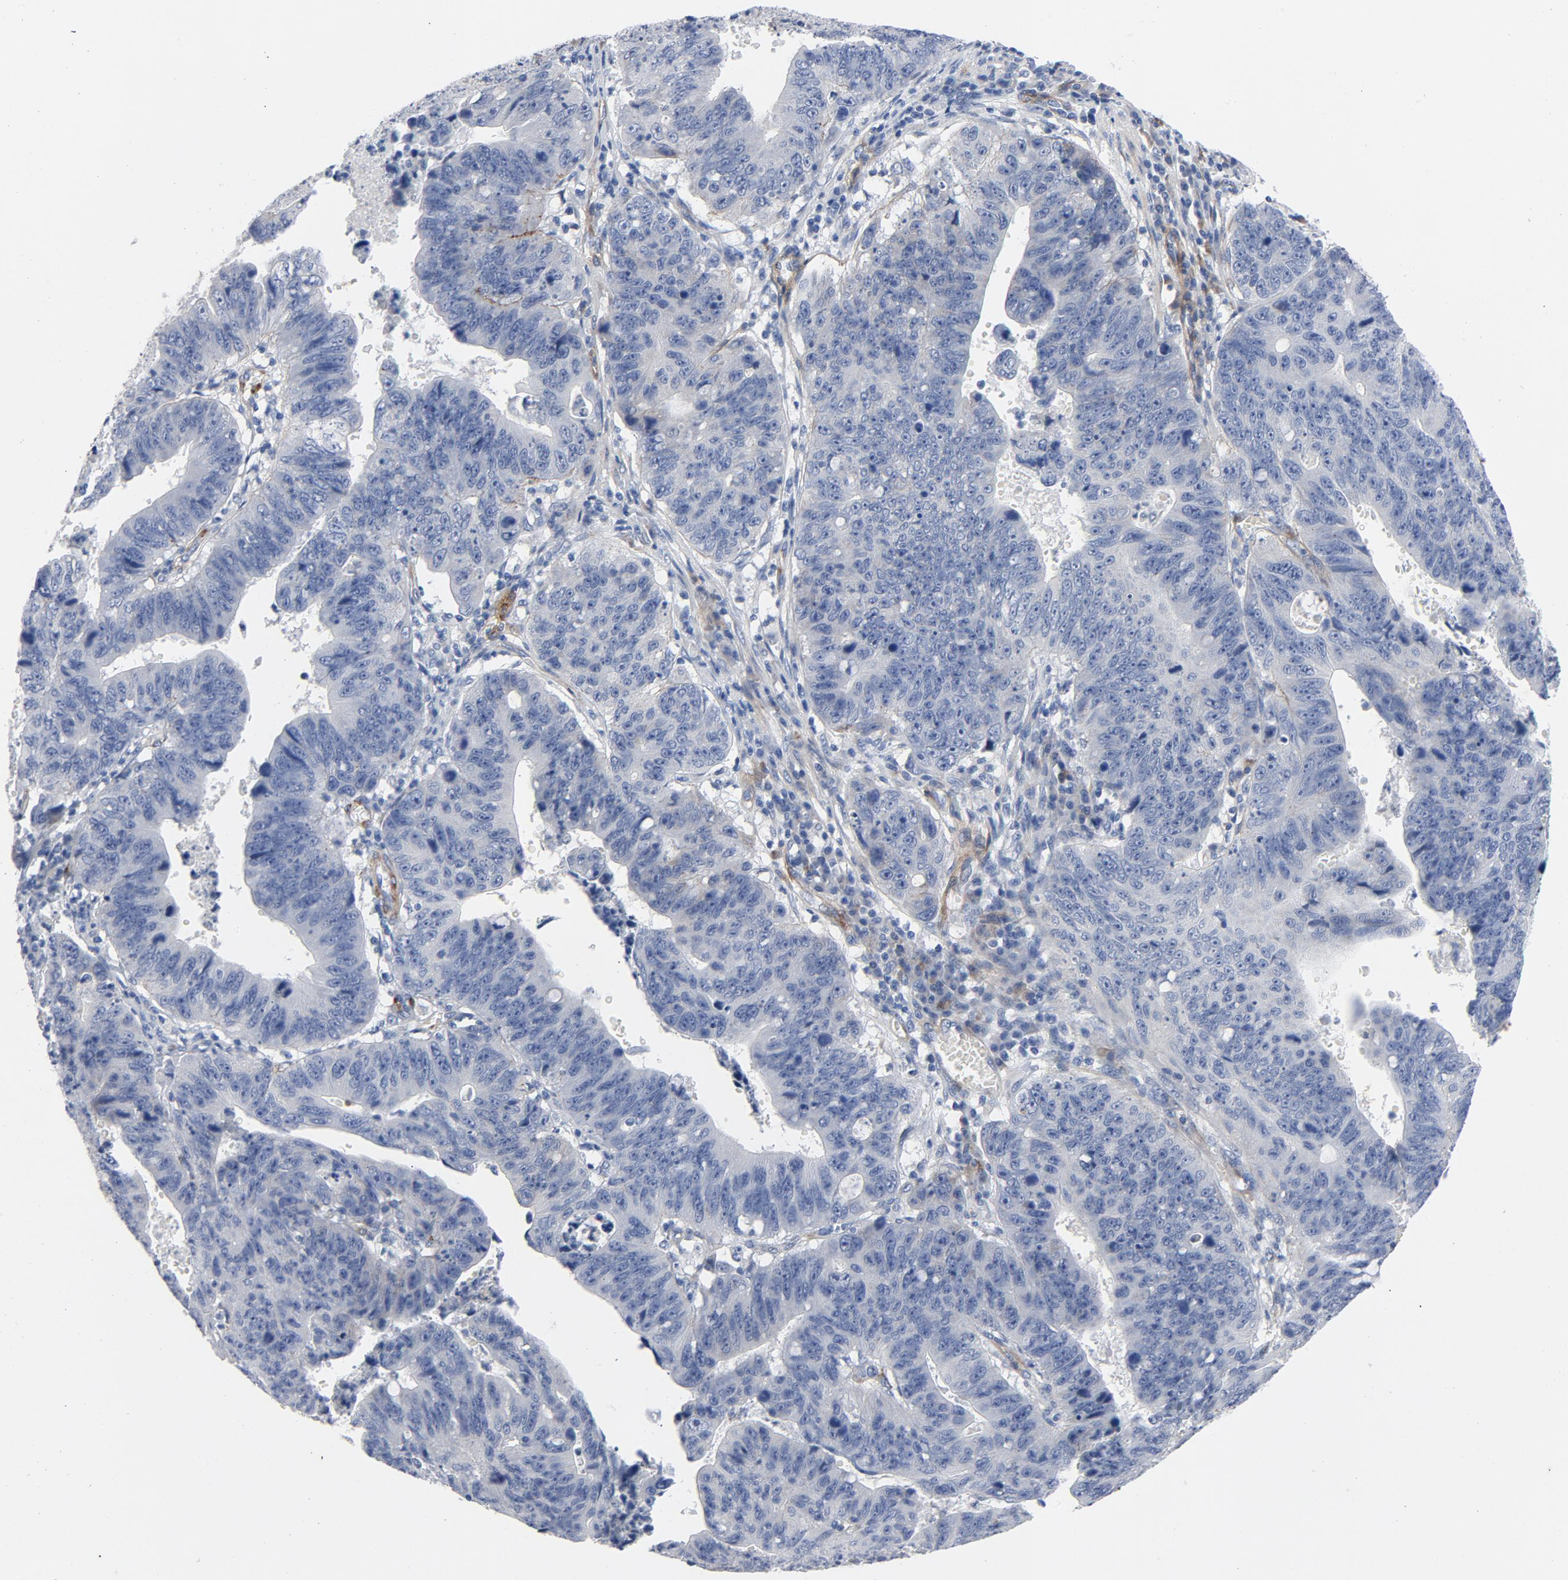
{"staining": {"intensity": "negative", "quantity": "none", "location": "none"}, "tissue": "stomach cancer", "cell_type": "Tumor cells", "image_type": "cancer", "snomed": [{"axis": "morphology", "description": "Adenocarcinoma, NOS"}, {"axis": "topography", "description": "Stomach"}], "caption": "Immunohistochemical staining of stomach adenocarcinoma shows no significant positivity in tumor cells.", "gene": "LAMC1", "patient": {"sex": "male", "age": 59}}